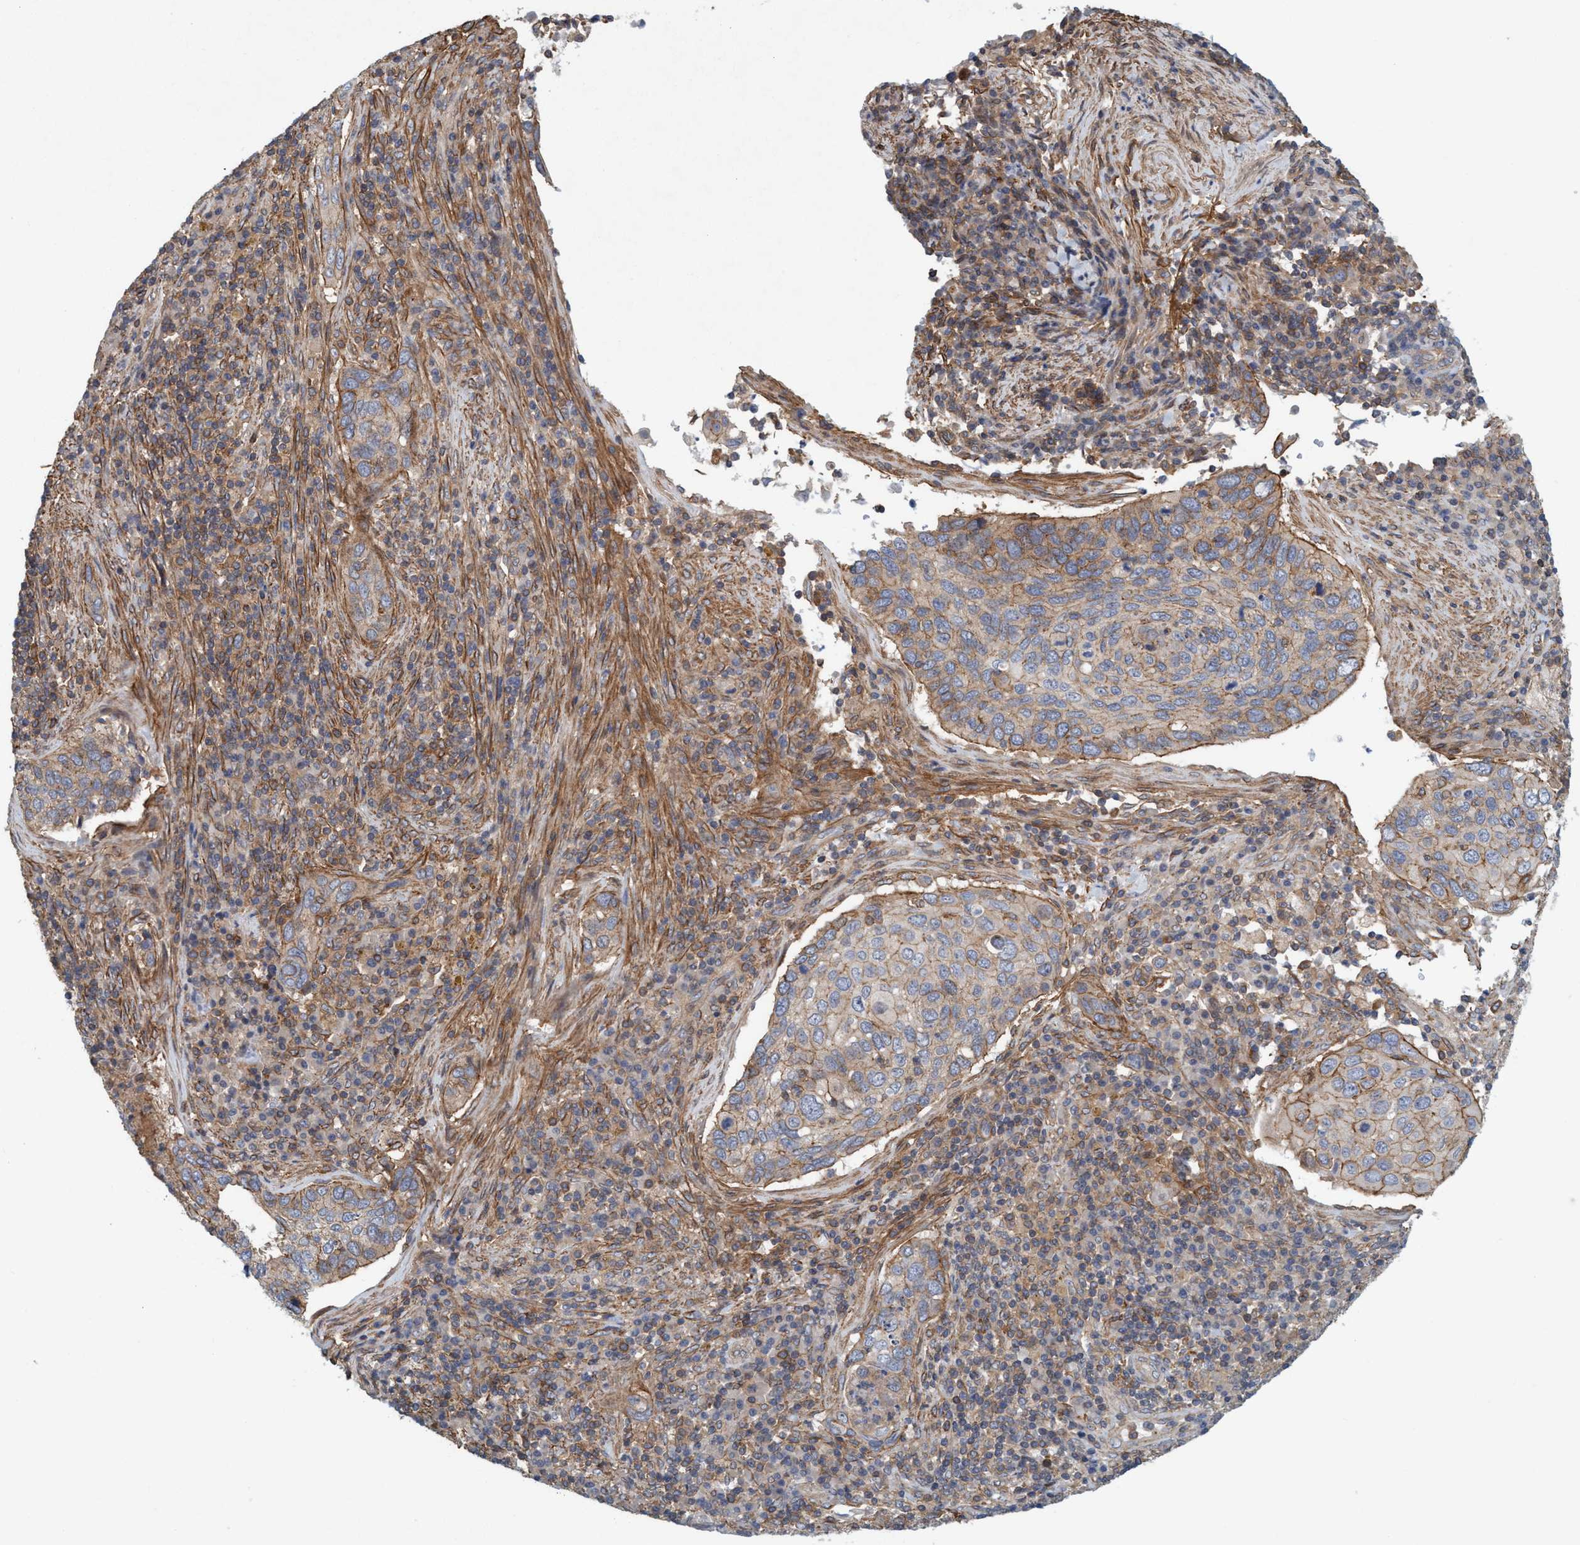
{"staining": {"intensity": "moderate", "quantity": "<25%", "location": "cytoplasmic/membranous"}, "tissue": "cervical cancer", "cell_type": "Tumor cells", "image_type": "cancer", "snomed": [{"axis": "morphology", "description": "Squamous cell carcinoma, NOS"}, {"axis": "topography", "description": "Cervix"}], "caption": "Immunohistochemical staining of human cervical squamous cell carcinoma exhibits low levels of moderate cytoplasmic/membranous expression in about <25% of tumor cells.", "gene": "SPECC1", "patient": {"sex": "female", "age": 53}}